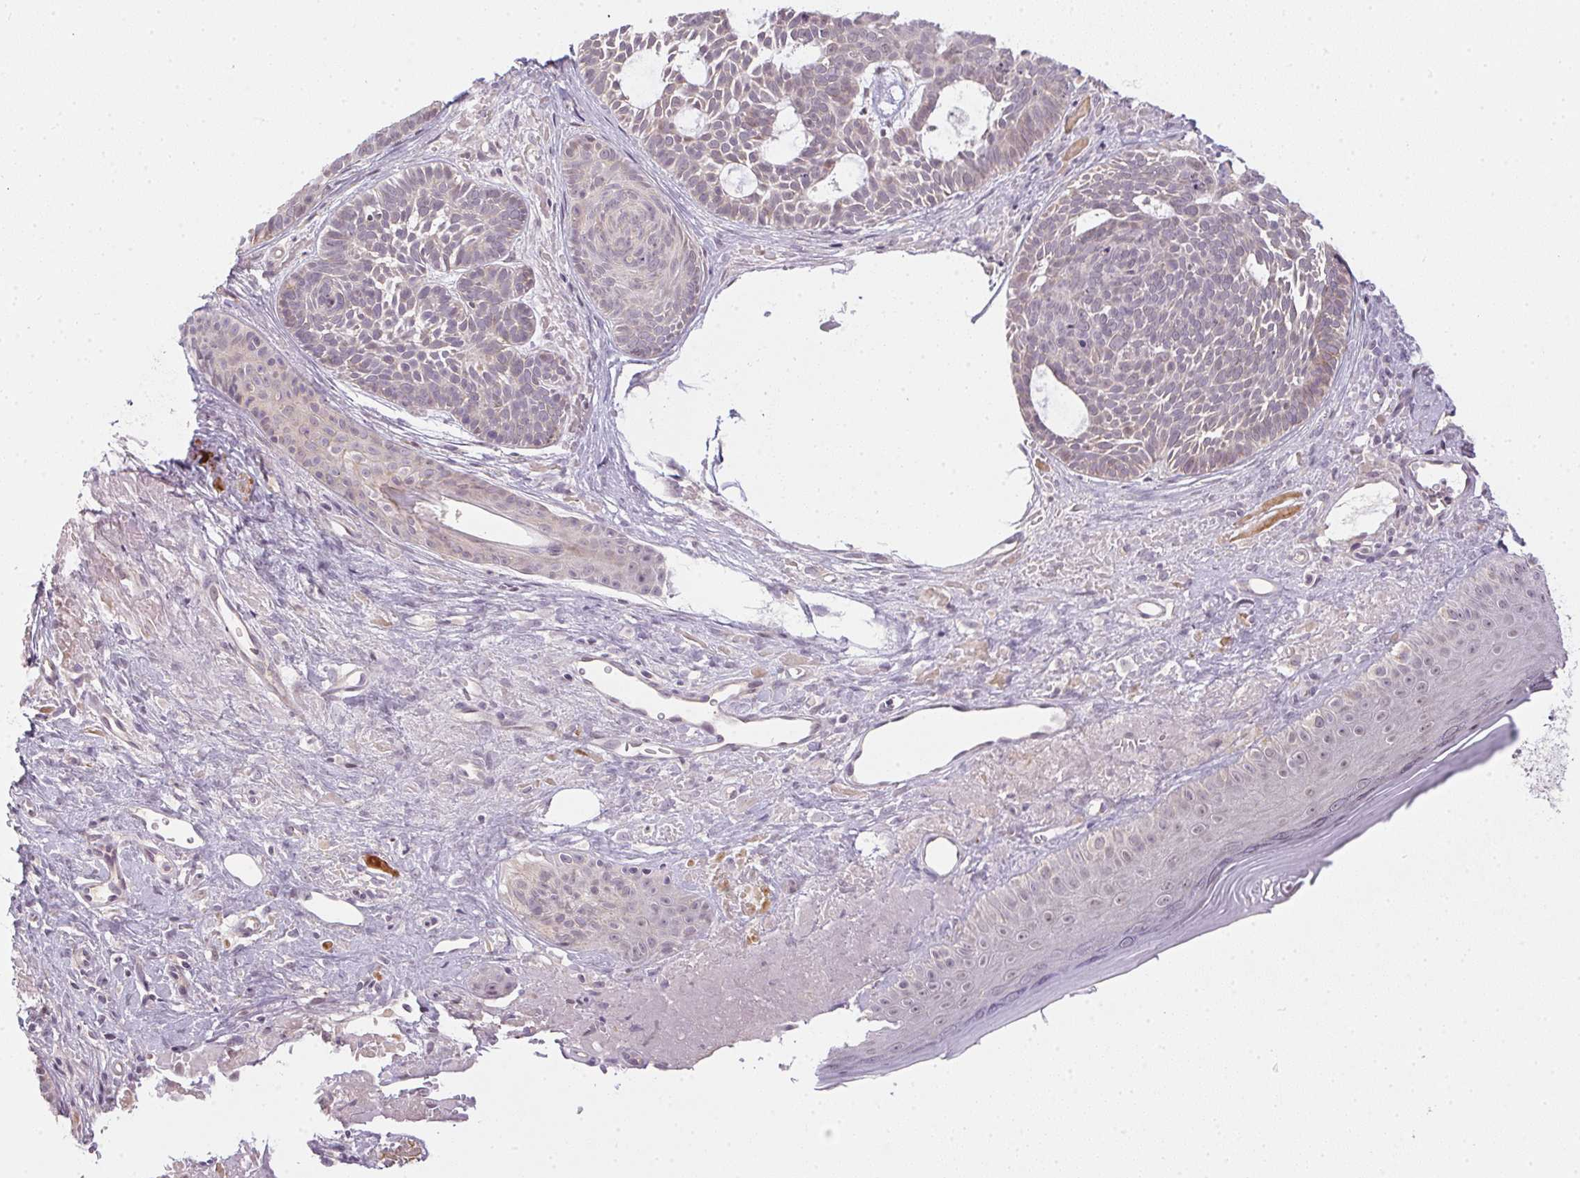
{"staining": {"intensity": "negative", "quantity": "none", "location": "none"}, "tissue": "skin cancer", "cell_type": "Tumor cells", "image_type": "cancer", "snomed": [{"axis": "morphology", "description": "Basal cell carcinoma"}, {"axis": "topography", "description": "Skin"}], "caption": "Immunohistochemistry micrograph of neoplastic tissue: skin cancer stained with DAB (3,3'-diaminobenzidine) reveals no significant protein positivity in tumor cells.", "gene": "CFAP92", "patient": {"sex": "male", "age": 81}}